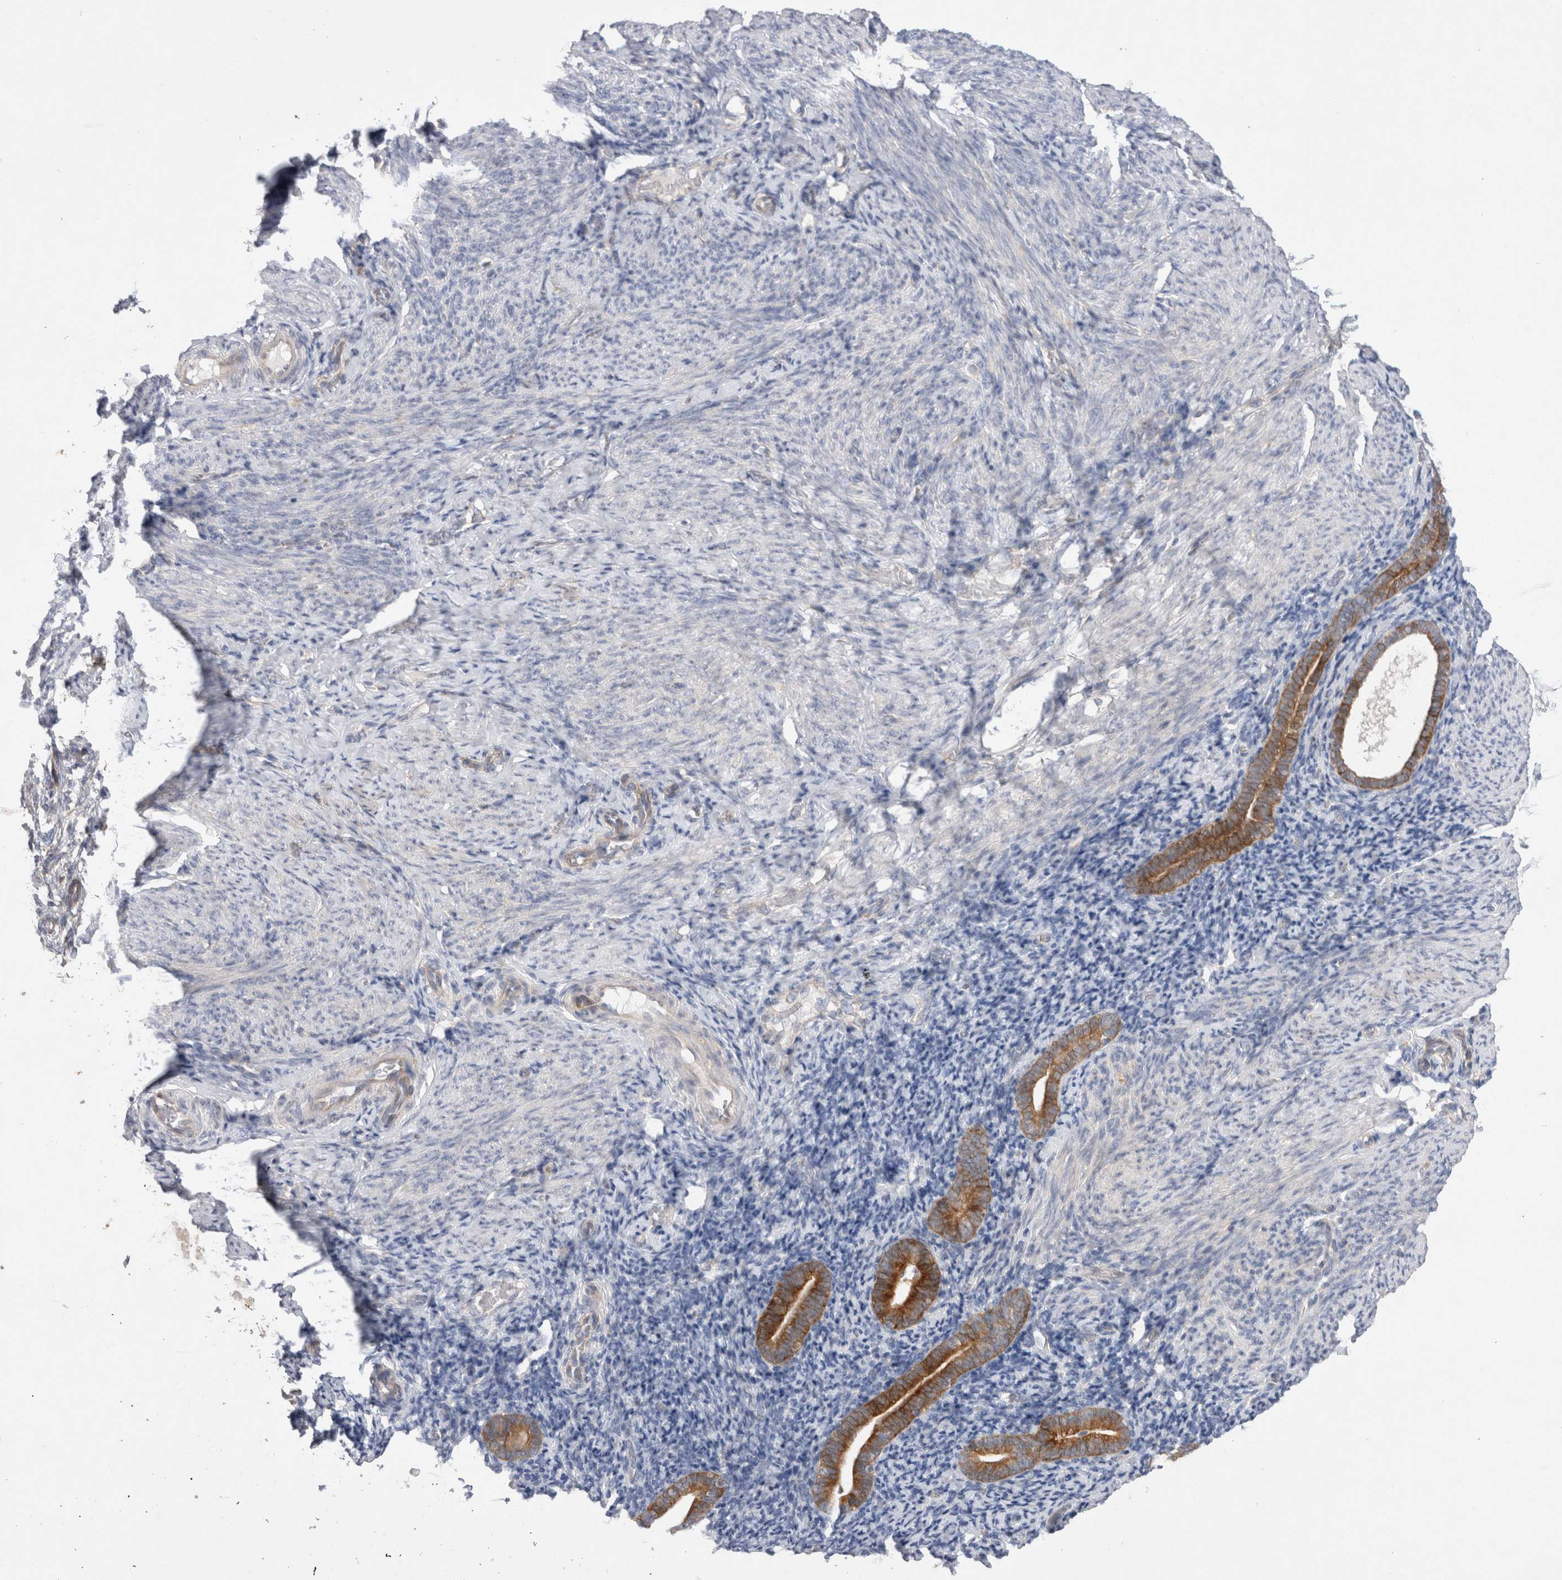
{"staining": {"intensity": "negative", "quantity": "none", "location": "none"}, "tissue": "endometrium", "cell_type": "Cells in endometrial stroma", "image_type": "normal", "snomed": [{"axis": "morphology", "description": "Normal tissue, NOS"}, {"axis": "topography", "description": "Endometrium"}], "caption": "This is a image of immunohistochemistry staining of benign endometrium, which shows no staining in cells in endometrial stroma. The staining was performed using DAB (3,3'-diaminobenzidine) to visualize the protein expression in brown, while the nuclei were stained in blue with hematoxylin (Magnification: 20x).", "gene": "TBC1D16", "patient": {"sex": "female", "age": 51}}